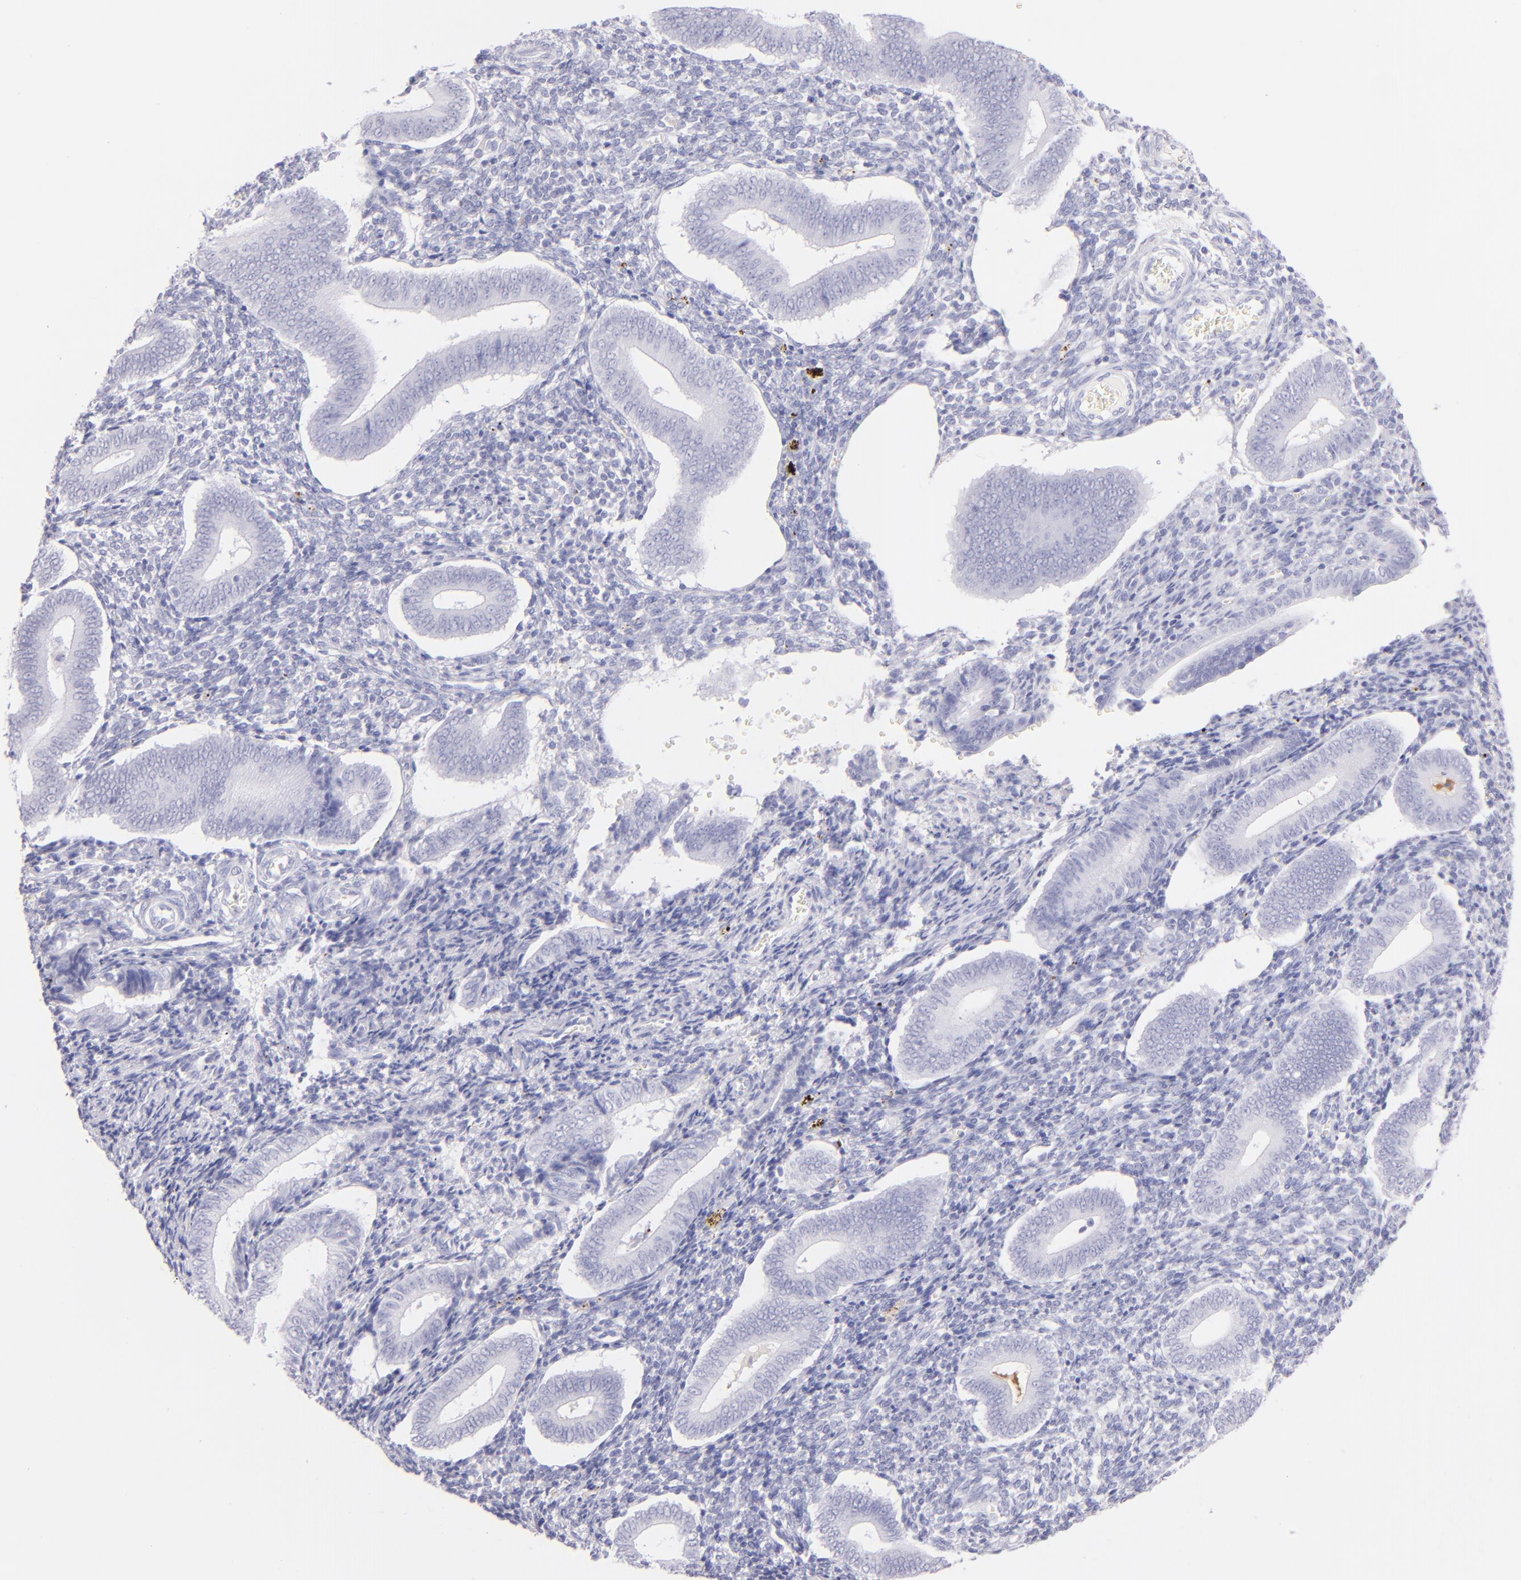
{"staining": {"intensity": "negative", "quantity": "none", "location": "none"}, "tissue": "endometrium", "cell_type": "Cells in endometrial stroma", "image_type": "normal", "snomed": [{"axis": "morphology", "description": "Normal tissue, NOS"}, {"axis": "topography", "description": "Uterus"}, {"axis": "topography", "description": "Endometrium"}], "caption": "This is a histopathology image of IHC staining of benign endometrium, which shows no staining in cells in endometrial stroma. (Brightfield microscopy of DAB (3,3'-diaminobenzidine) immunohistochemistry (IHC) at high magnification).", "gene": "SDC1", "patient": {"sex": "female", "age": 33}}